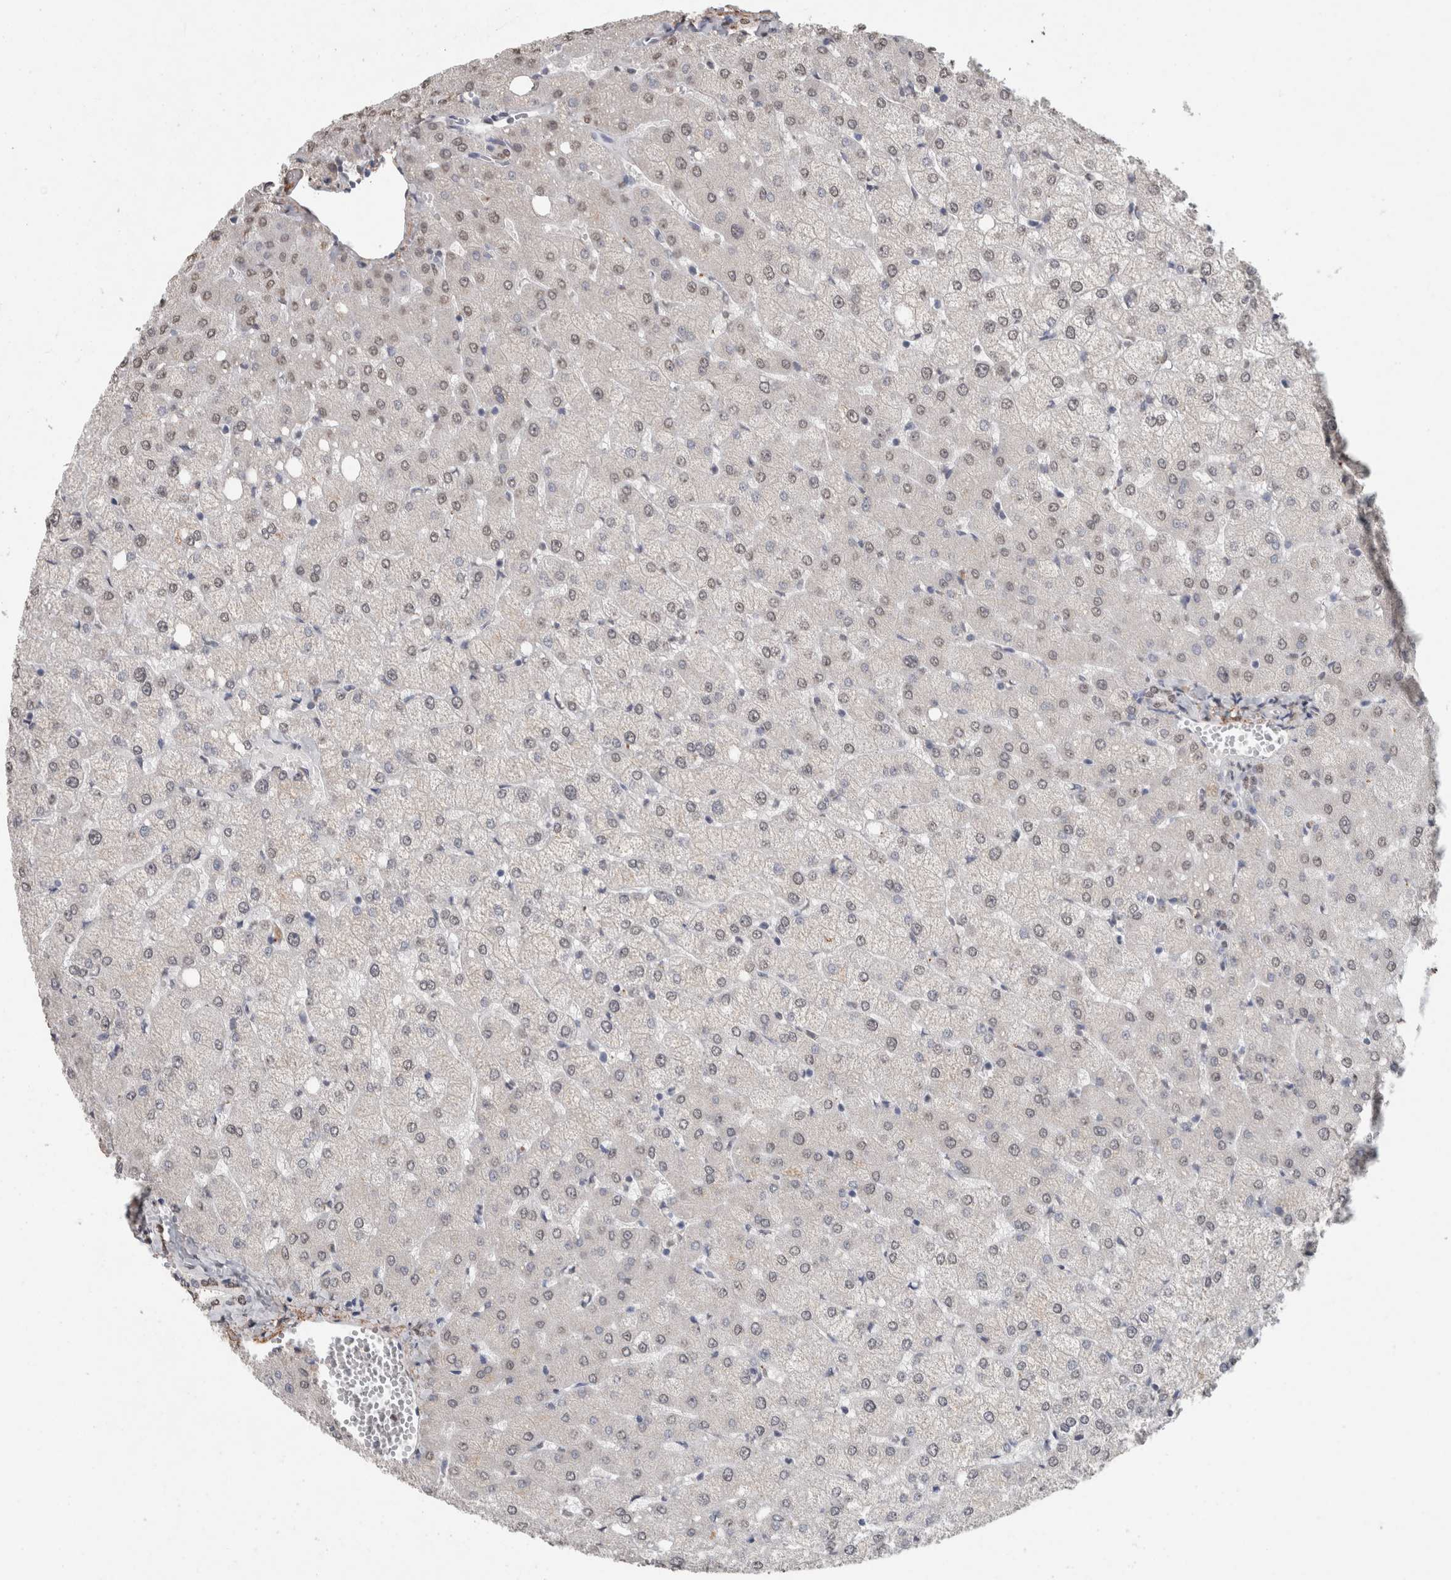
{"staining": {"intensity": "weak", "quantity": "25%-75%", "location": "nuclear"}, "tissue": "liver", "cell_type": "Cholangiocytes", "image_type": "normal", "snomed": [{"axis": "morphology", "description": "Normal tissue, NOS"}, {"axis": "topography", "description": "Liver"}], "caption": "Immunohistochemistry of benign human liver demonstrates low levels of weak nuclear staining in approximately 25%-75% of cholangiocytes. The protein of interest is stained brown, and the nuclei are stained in blue (DAB (3,3'-diaminobenzidine) IHC with brightfield microscopy, high magnification).", "gene": "LTBP1", "patient": {"sex": "female", "age": 54}}